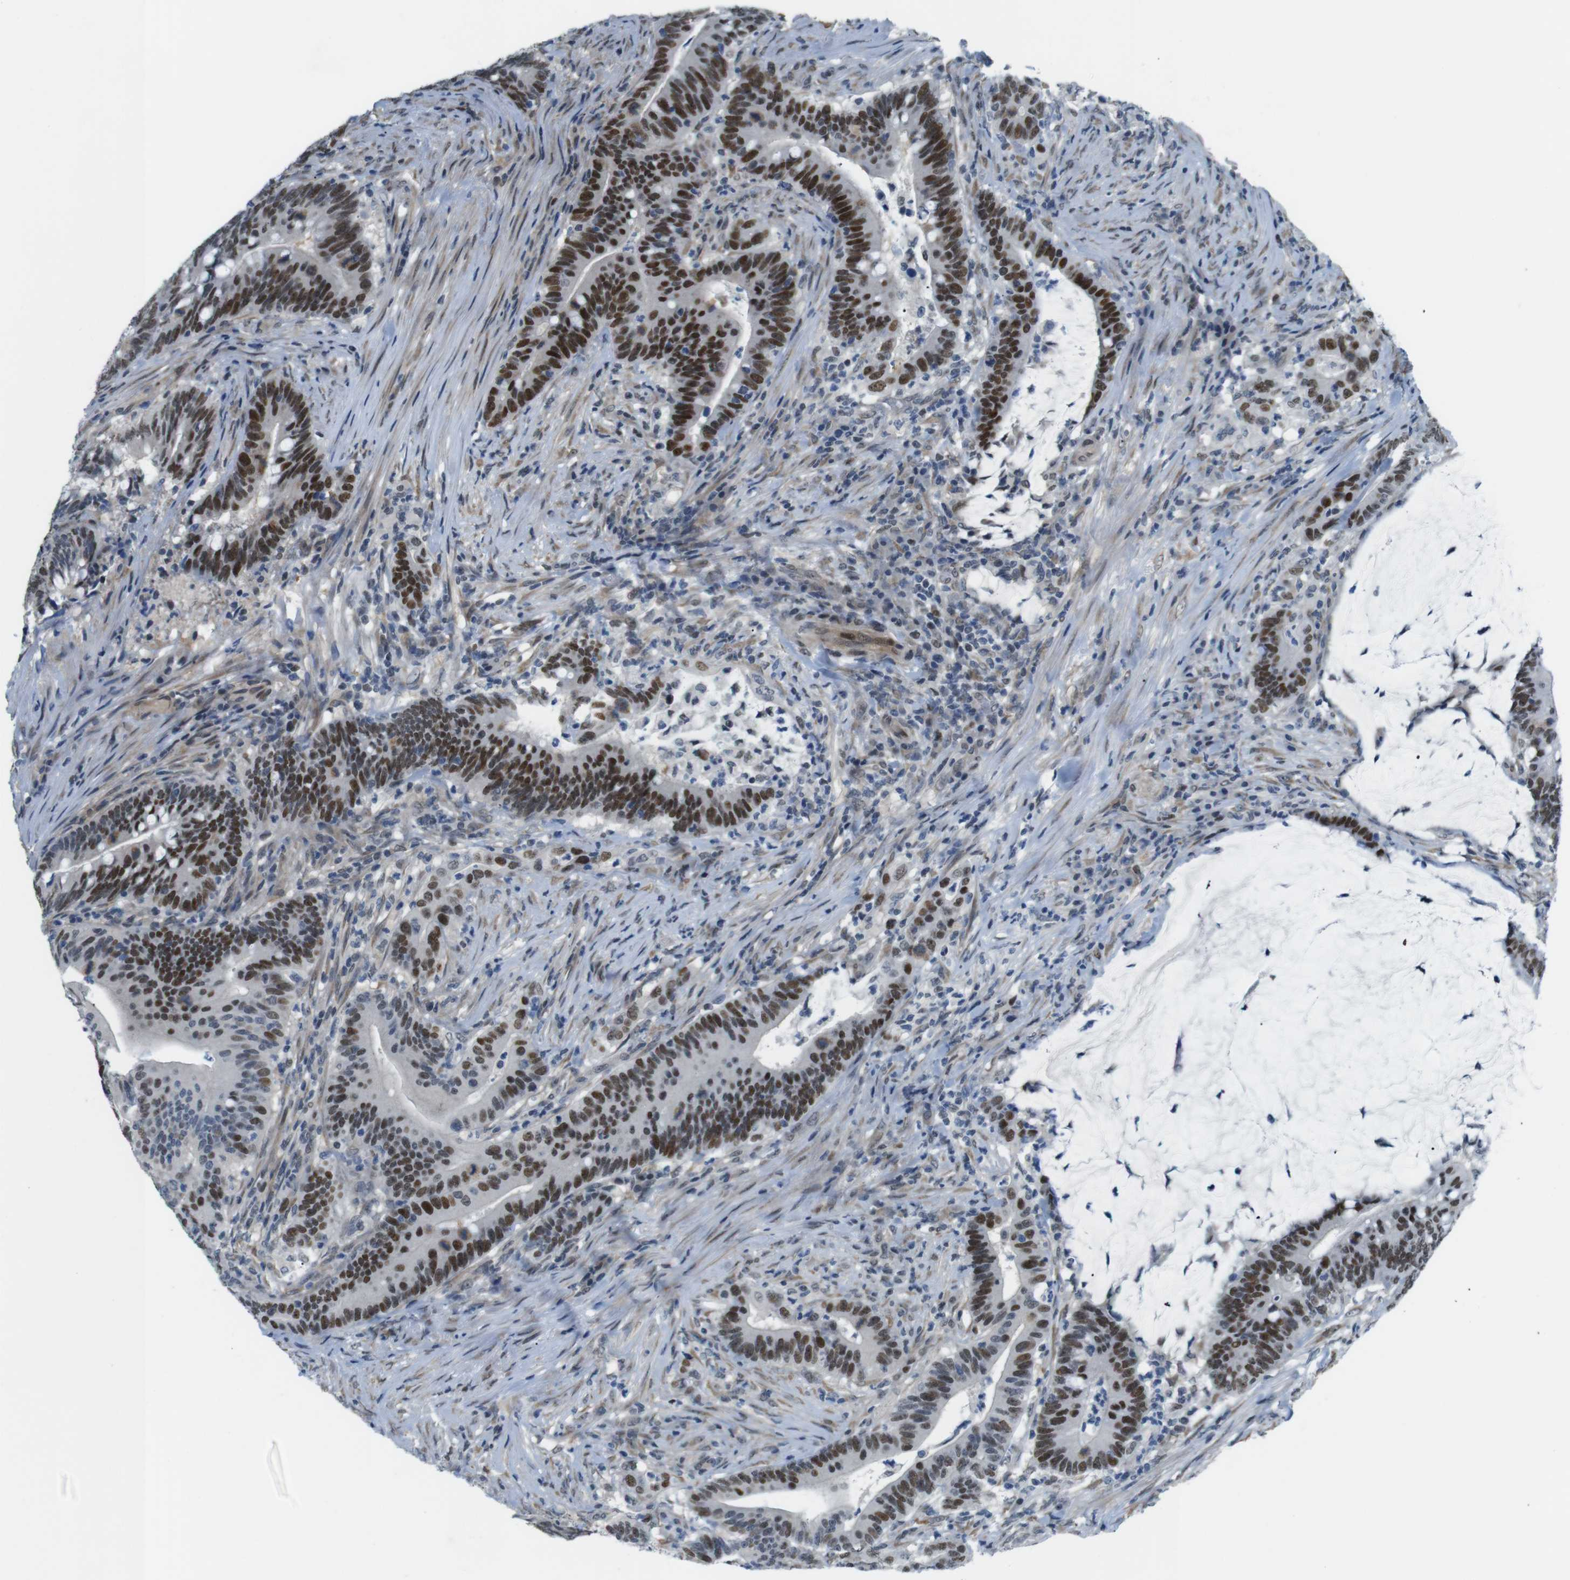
{"staining": {"intensity": "strong", "quantity": ">75%", "location": "nuclear"}, "tissue": "colorectal cancer", "cell_type": "Tumor cells", "image_type": "cancer", "snomed": [{"axis": "morphology", "description": "Normal tissue, NOS"}, {"axis": "morphology", "description": "Adenocarcinoma, NOS"}, {"axis": "topography", "description": "Colon"}], "caption": "Immunohistochemistry (IHC) of human colorectal cancer demonstrates high levels of strong nuclear positivity in about >75% of tumor cells.", "gene": "SMCO2", "patient": {"sex": "female", "age": 66}}